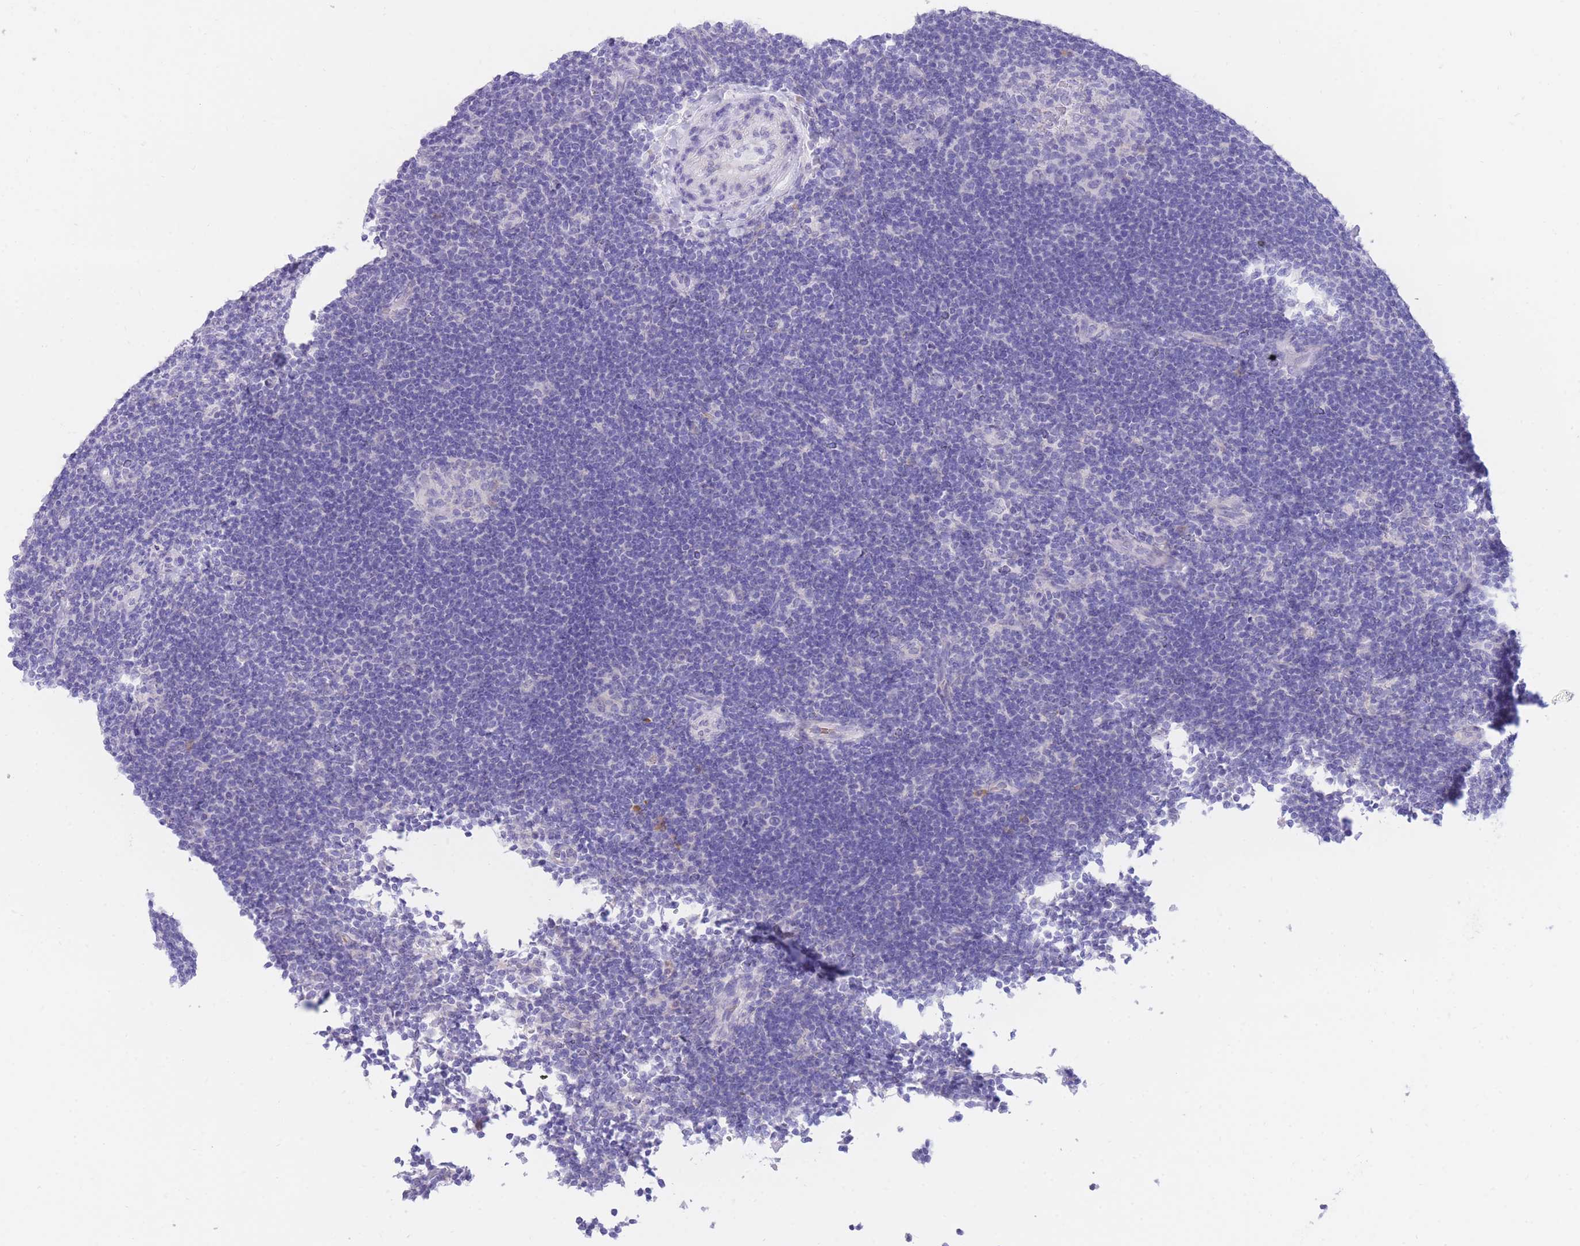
{"staining": {"intensity": "negative", "quantity": "none", "location": "none"}, "tissue": "lymphoma", "cell_type": "Tumor cells", "image_type": "cancer", "snomed": [{"axis": "morphology", "description": "Hodgkin's disease, NOS"}, {"axis": "topography", "description": "Lymph node"}], "caption": "A high-resolution micrograph shows immunohistochemistry staining of Hodgkin's disease, which demonstrates no significant staining in tumor cells. The staining is performed using DAB brown chromogen with nuclei counter-stained in using hematoxylin.", "gene": "SSUH2", "patient": {"sex": "female", "age": 57}}